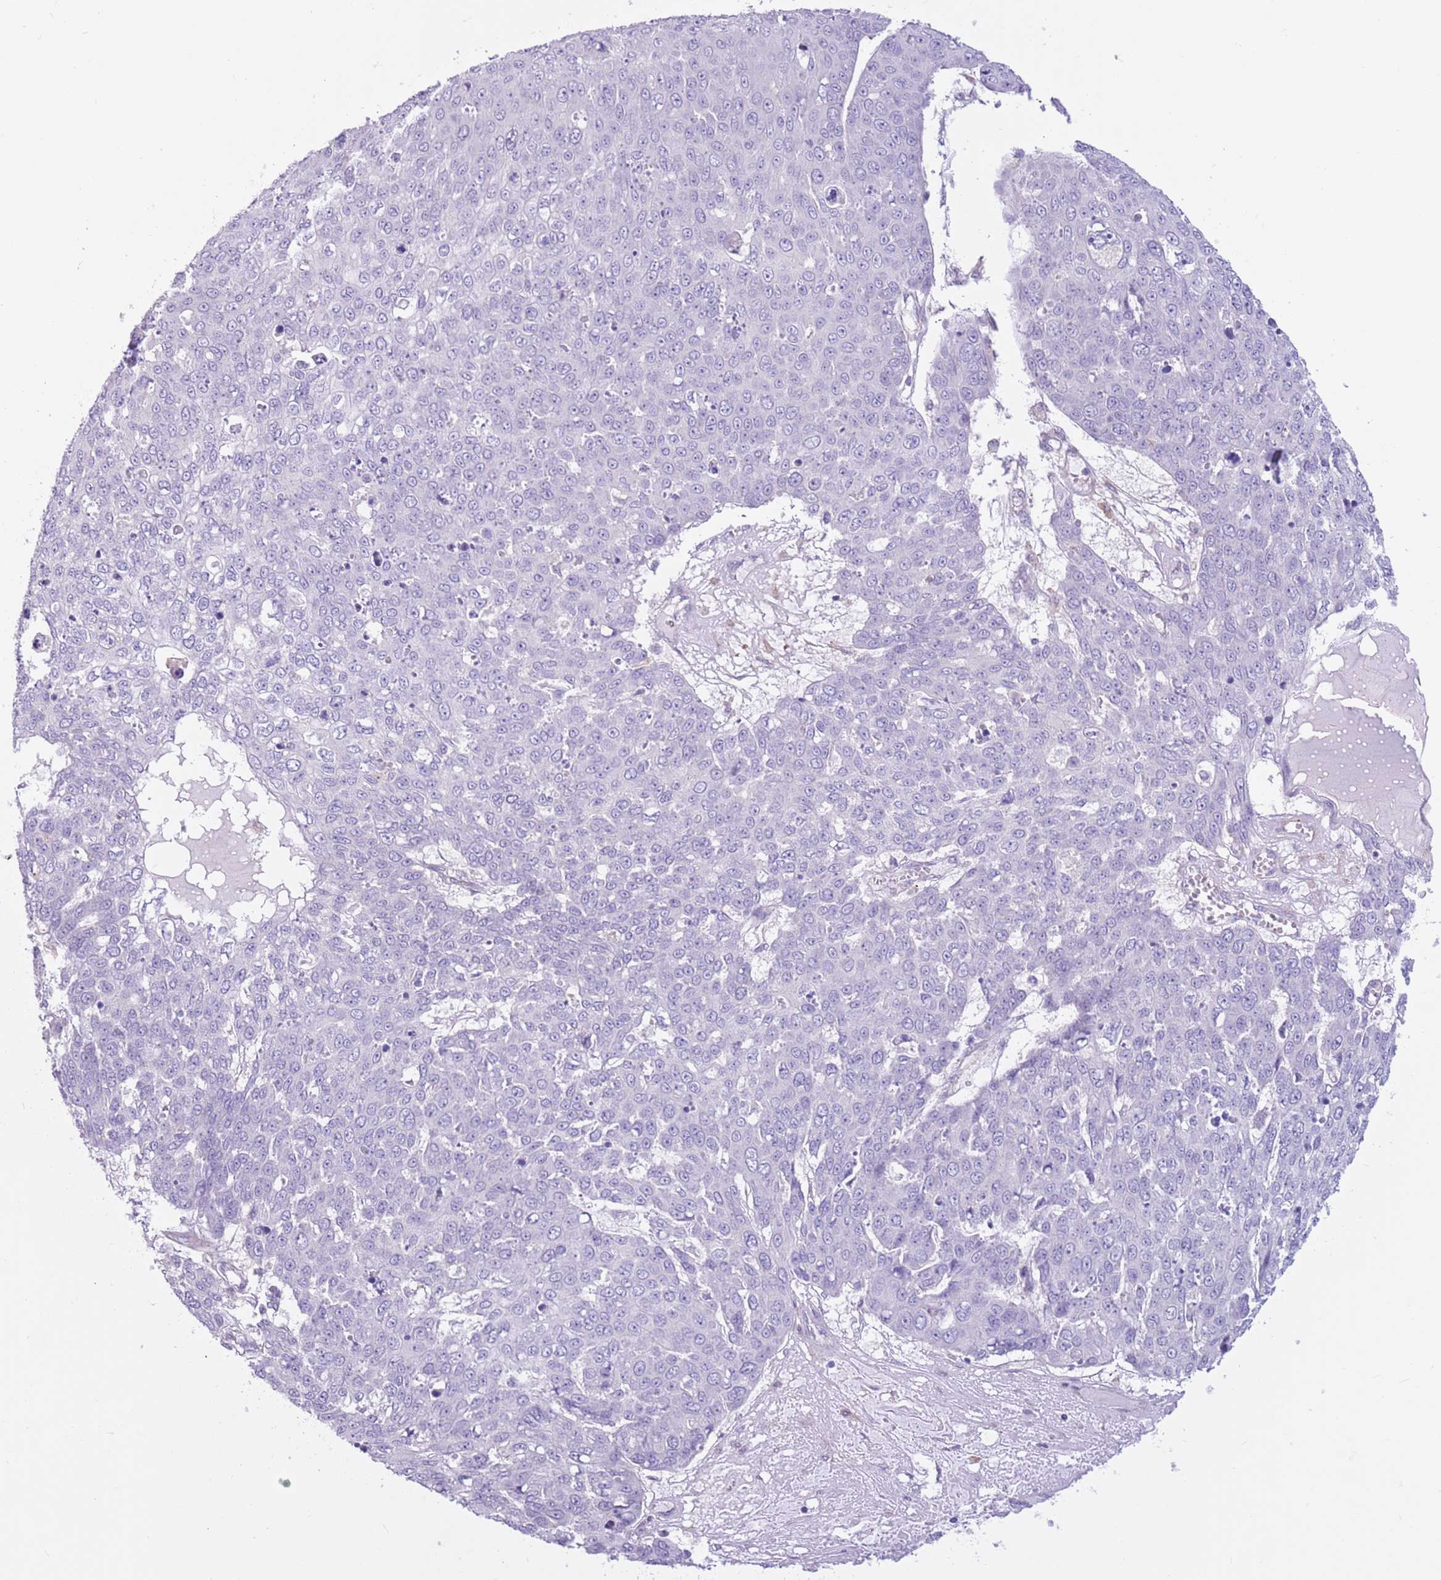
{"staining": {"intensity": "negative", "quantity": "none", "location": "none"}, "tissue": "skin cancer", "cell_type": "Tumor cells", "image_type": "cancer", "snomed": [{"axis": "morphology", "description": "Squamous cell carcinoma, NOS"}, {"axis": "topography", "description": "Skin"}], "caption": "A micrograph of human squamous cell carcinoma (skin) is negative for staining in tumor cells. (DAB immunohistochemistry with hematoxylin counter stain).", "gene": "SNX6", "patient": {"sex": "male", "age": 71}}